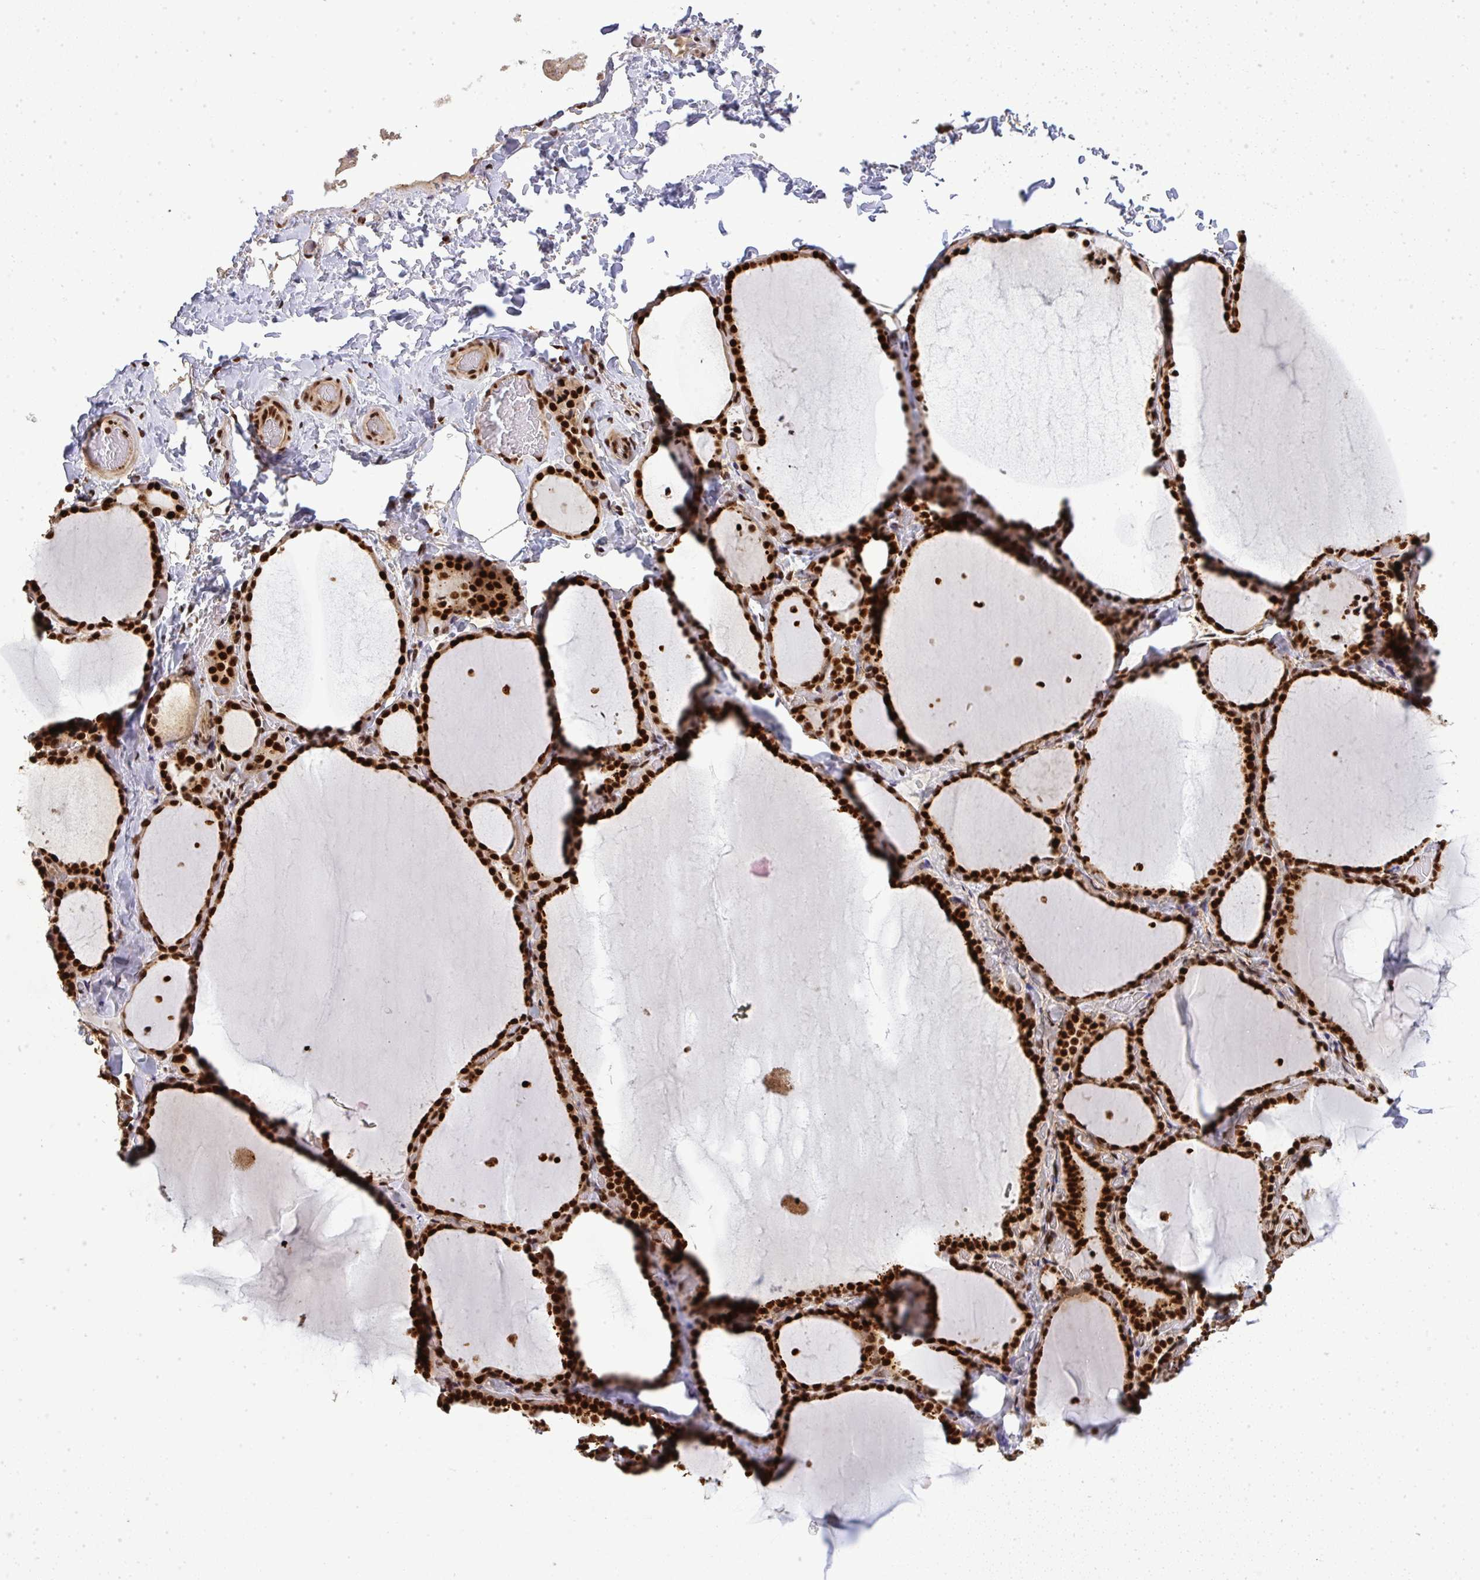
{"staining": {"intensity": "strong", "quantity": ">75%", "location": "nuclear"}, "tissue": "thyroid gland", "cell_type": "Glandular cells", "image_type": "normal", "snomed": [{"axis": "morphology", "description": "Normal tissue, NOS"}, {"axis": "topography", "description": "Thyroid gland"}], "caption": "Immunohistochemical staining of normal human thyroid gland displays high levels of strong nuclear expression in about >75% of glandular cells.", "gene": "U2AF1L4", "patient": {"sex": "female", "age": 22}}